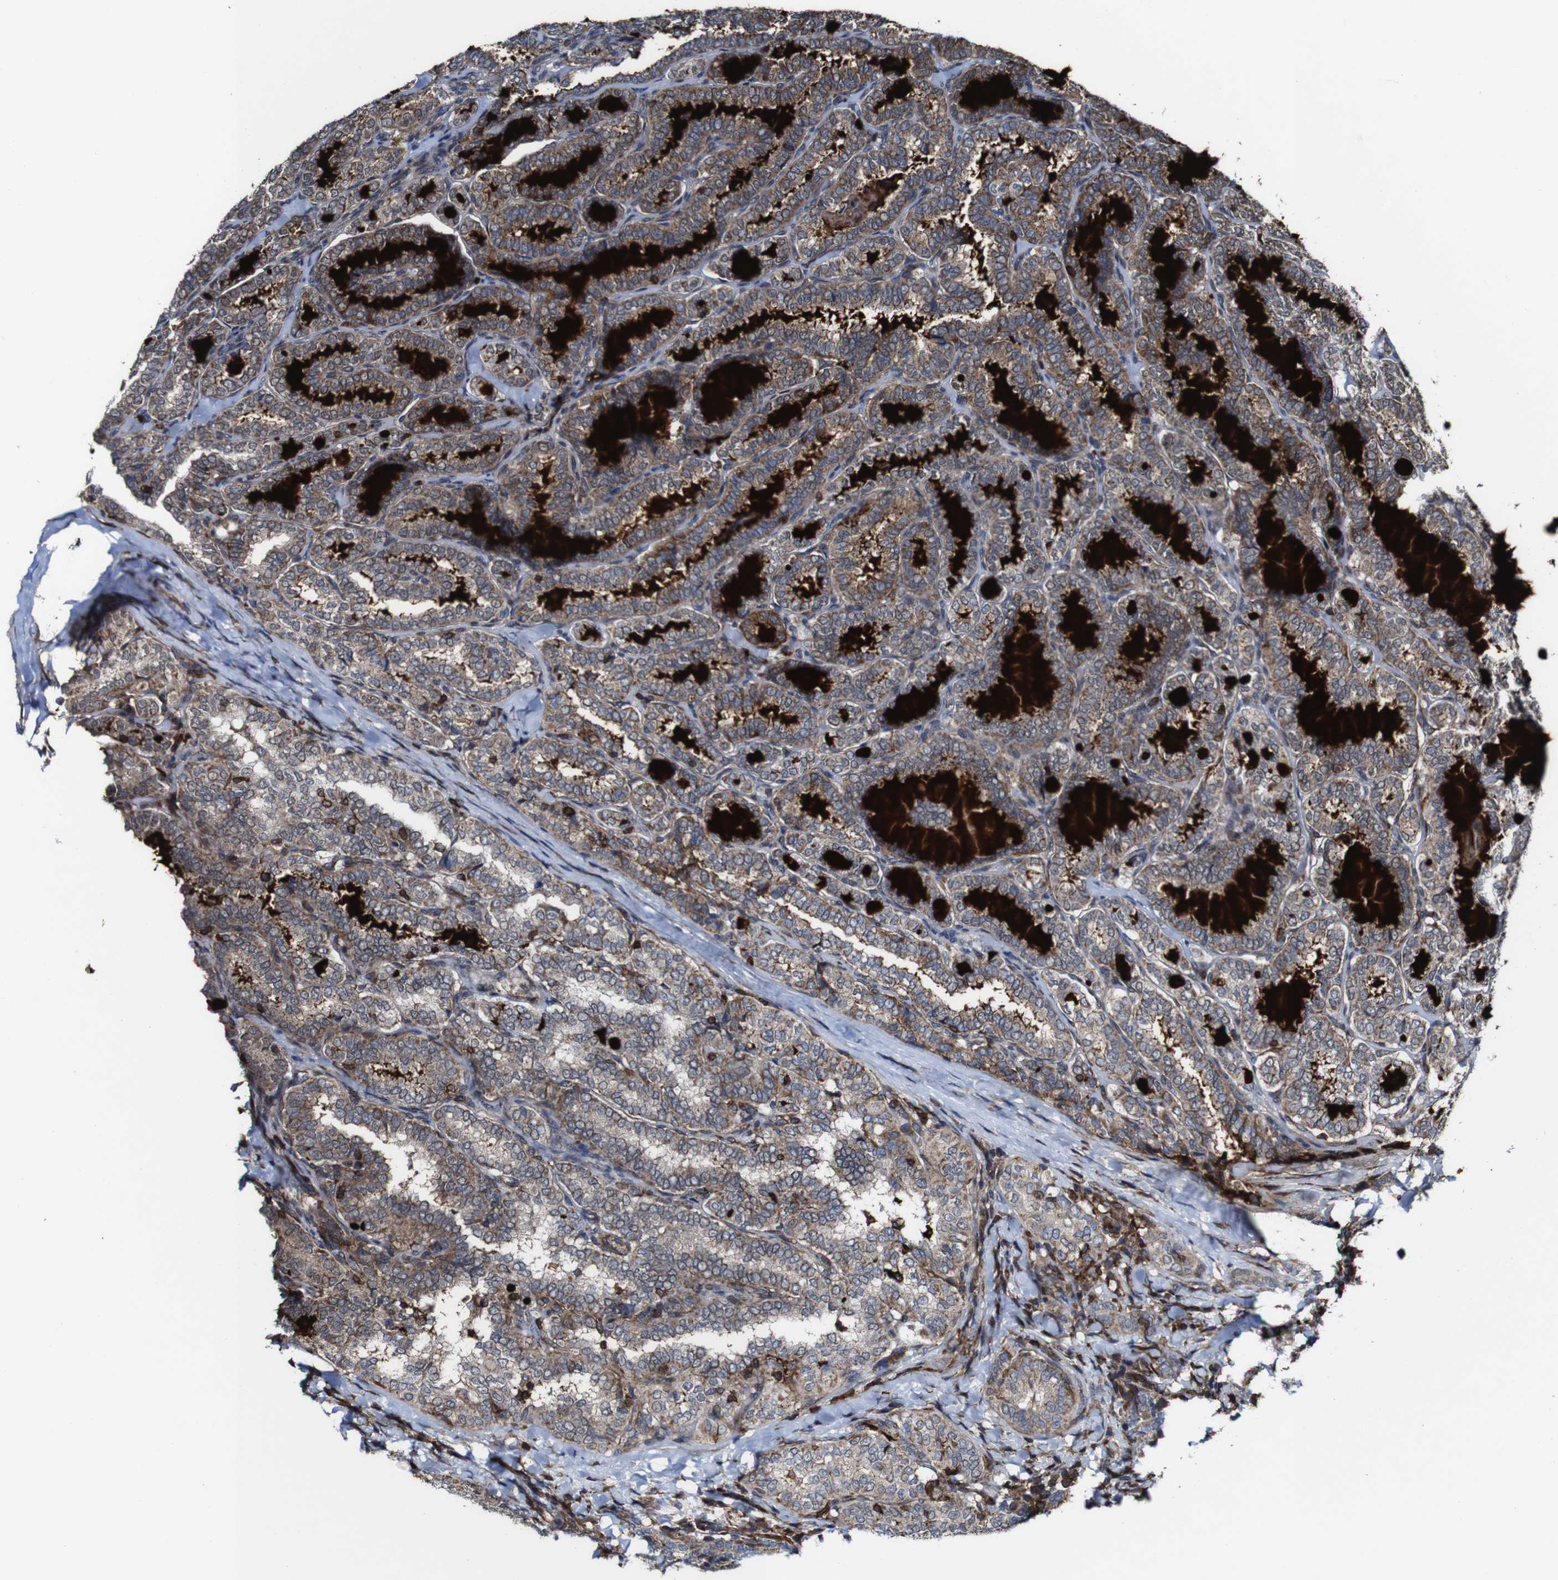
{"staining": {"intensity": "weak", "quantity": ">75%", "location": "cytoplasmic/membranous"}, "tissue": "thyroid cancer", "cell_type": "Tumor cells", "image_type": "cancer", "snomed": [{"axis": "morphology", "description": "Normal tissue, NOS"}, {"axis": "morphology", "description": "Papillary adenocarcinoma, NOS"}, {"axis": "topography", "description": "Thyroid gland"}], "caption": "The immunohistochemical stain labels weak cytoplasmic/membranous expression in tumor cells of papillary adenocarcinoma (thyroid) tissue.", "gene": "JAK2", "patient": {"sex": "female", "age": 30}}